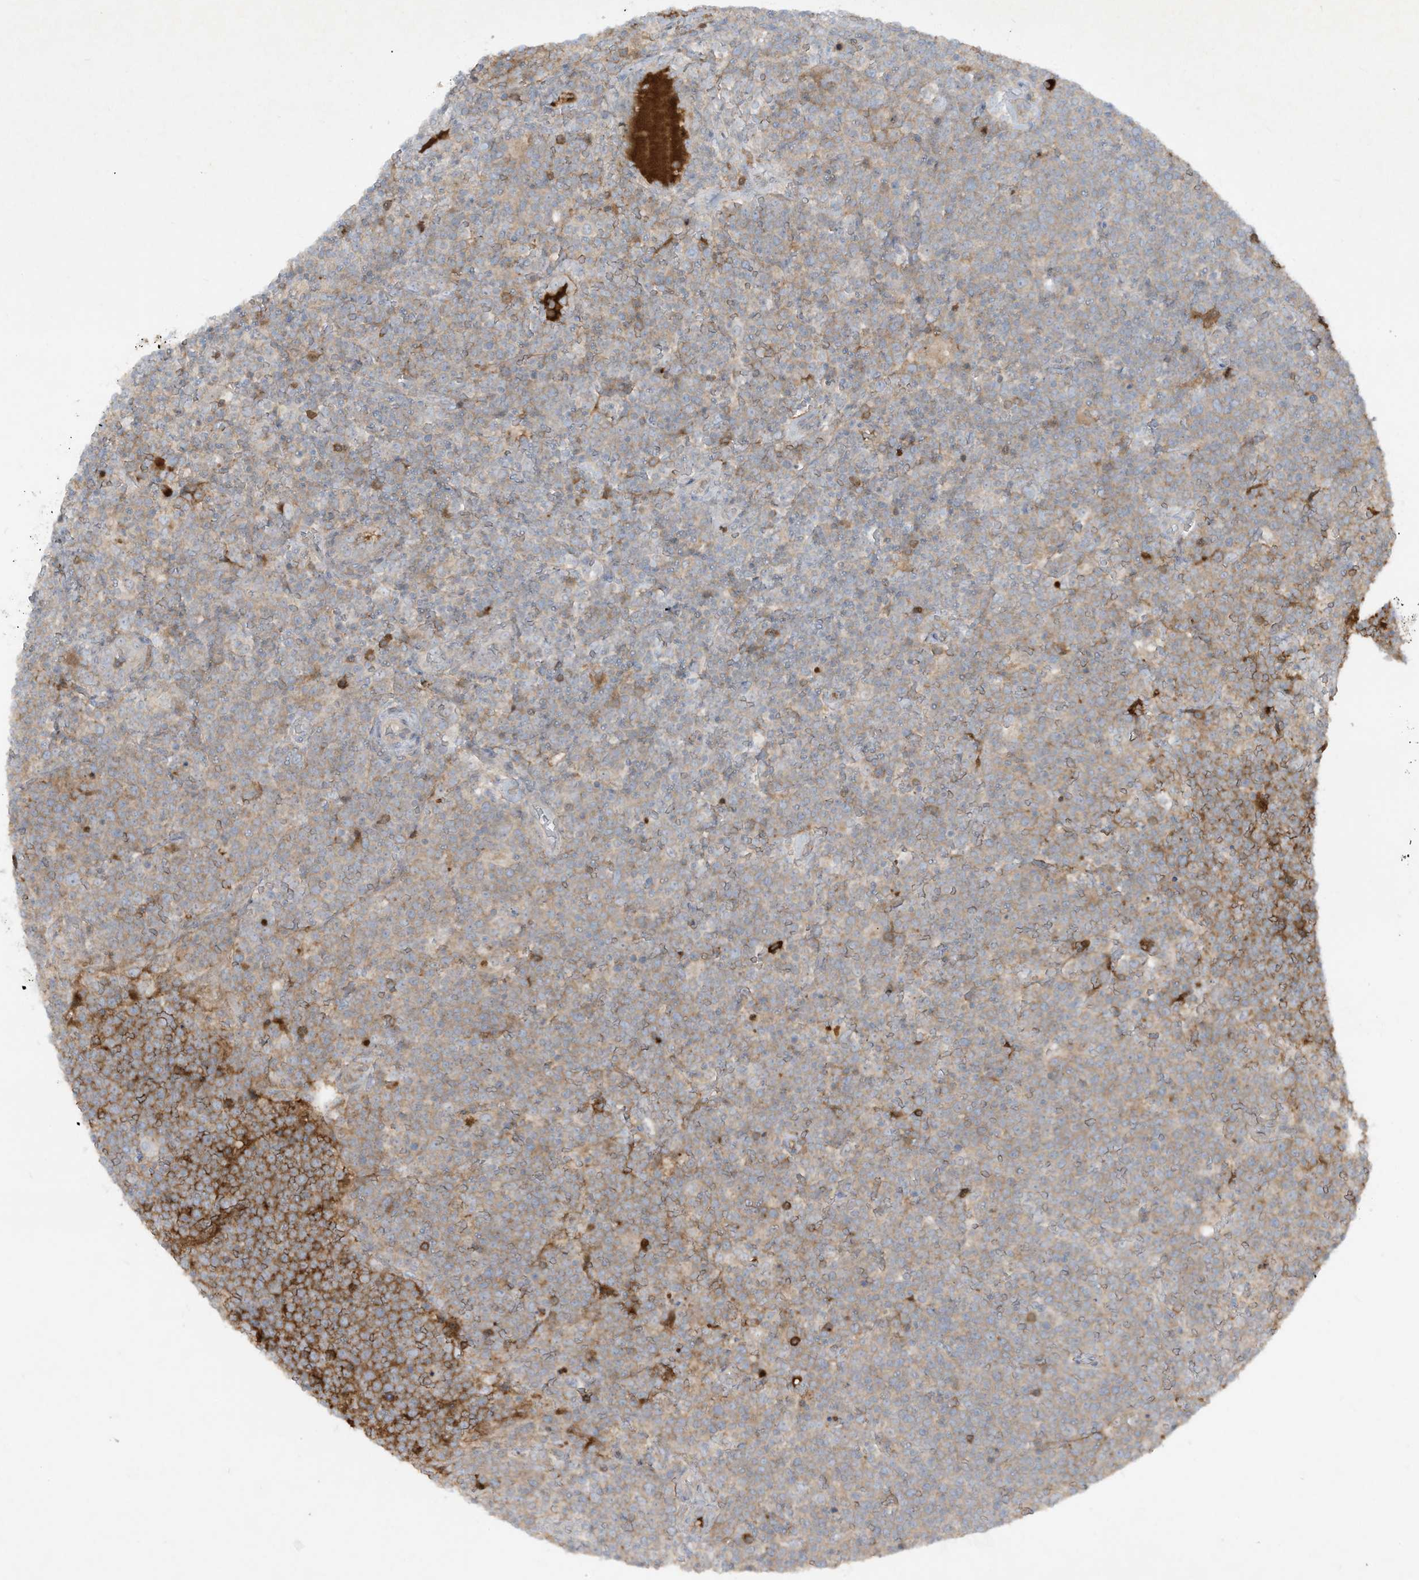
{"staining": {"intensity": "strong", "quantity": "<25%", "location": "cytoplasmic/membranous"}, "tissue": "lymphoma", "cell_type": "Tumor cells", "image_type": "cancer", "snomed": [{"axis": "morphology", "description": "Malignant lymphoma, non-Hodgkin's type, High grade"}, {"axis": "topography", "description": "Lymph node"}], "caption": "Tumor cells demonstrate medium levels of strong cytoplasmic/membranous expression in approximately <25% of cells in high-grade malignant lymphoma, non-Hodgkin's type.", "gene": "FETUB", "patient": {"sex": "male", "age": 61}}